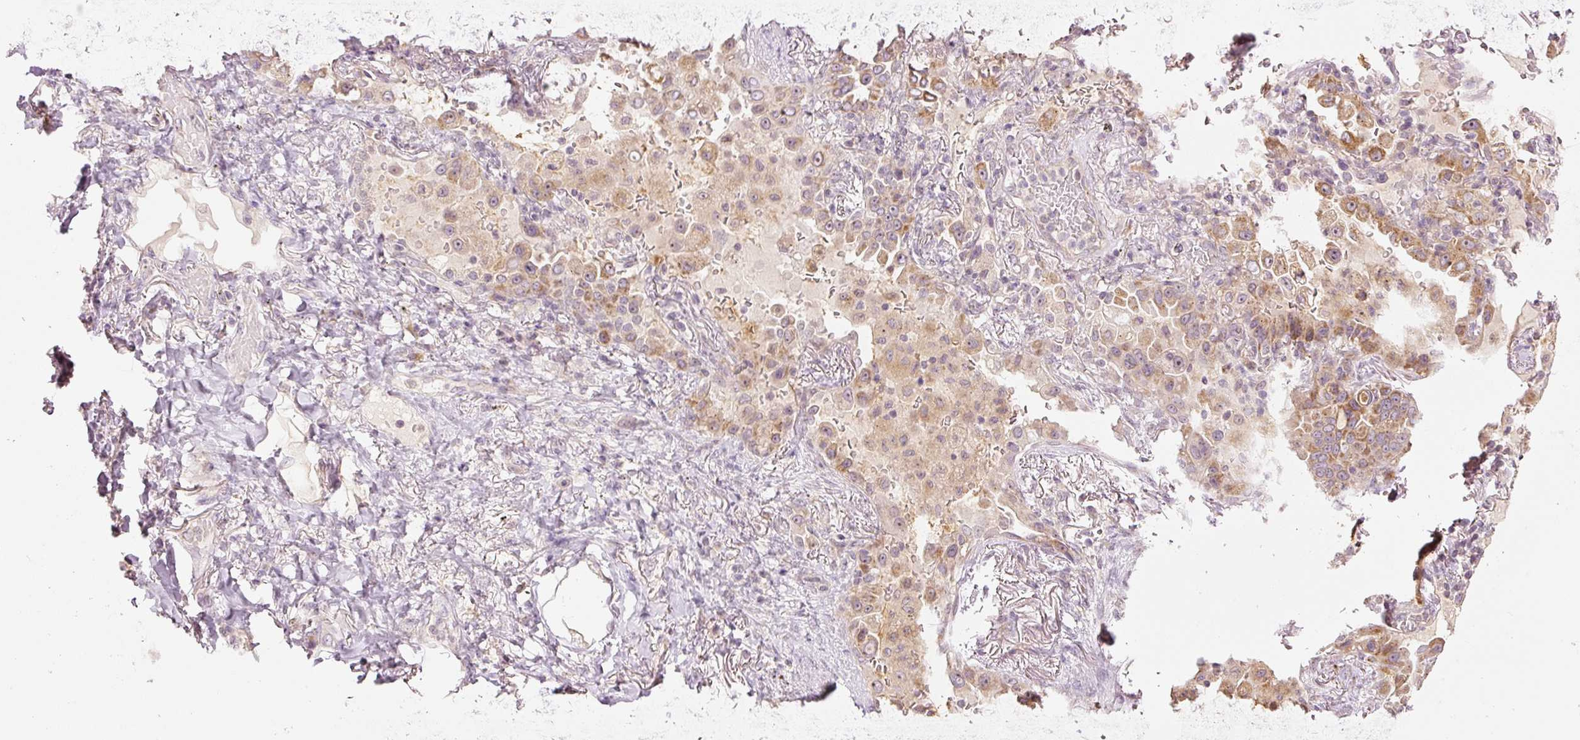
{"staining": {"intensity": "moderate", "quantity": "25%-75%", "location": "cytoplasmic/membranous"}, "tissue": "lung cancer", "cell_type": "Tumor cells", "image_type": "cancer", "snomed": [{"axis": "morphology", "description": "Squamous cell carcinoma, NOS"}, {"axis": "topography", "description": "Lung"}], "caption": "DAB immunohistochemical staining of human squamous cell carcinoma (lung) exhibits moderate cytoplasmic/membranous protein positivity in approximately 25%-75% of tumor cells. The staining was performed using DAB (3,3'-diaminobenzidine) to visualize the protein expression in brown, while the nuclei were stained in blue with hematoxylin (Magnification: 20x).", "gene": "CDC20B", "patient": {"sex": "male", "age": 74}}